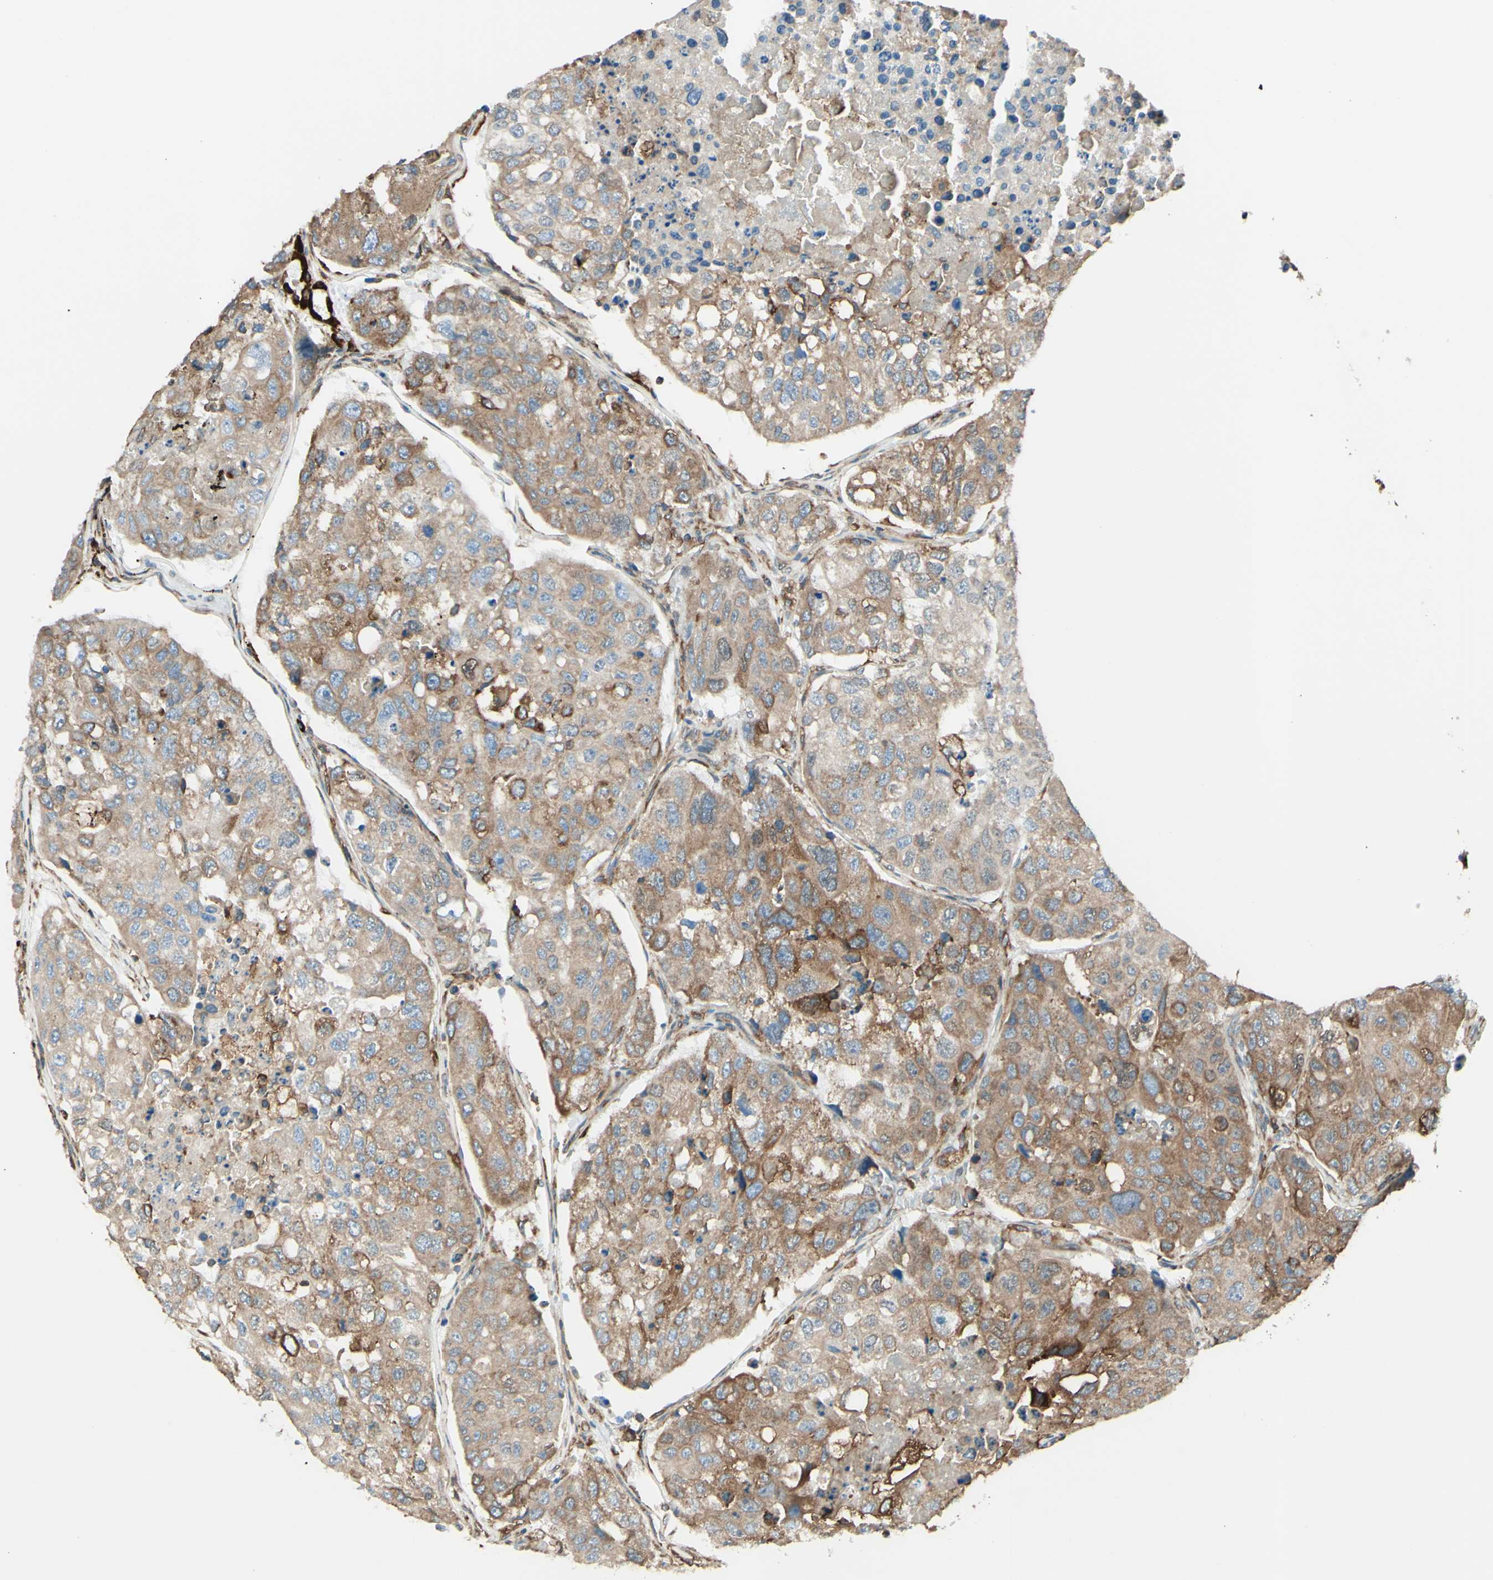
{"staining": {"intensity": "moderate", "quantity": ">75%", "location": "cytoplasmic/membranous"}, "tissue": "urothelial cancer", "cell_type": "Tumor cells", "image_type": "cancer", "snomed": [{"axis": "morphology", "description": "Urothelial carcinoma, High grade"}, {"axis": "topography", "description": "Lymph node"}, {"axis": "topography", "description": "Urinary bladder"}], "caption": "Immunohistochemical staining of high-grade urothelial carcinoma demonstrates medium levels of moderate cytoplasmic/membranous protein expression in approximately >75% of tumor cells.", "gene": "DNAJB11", "patient": {"sex": "male", "age": 51}}